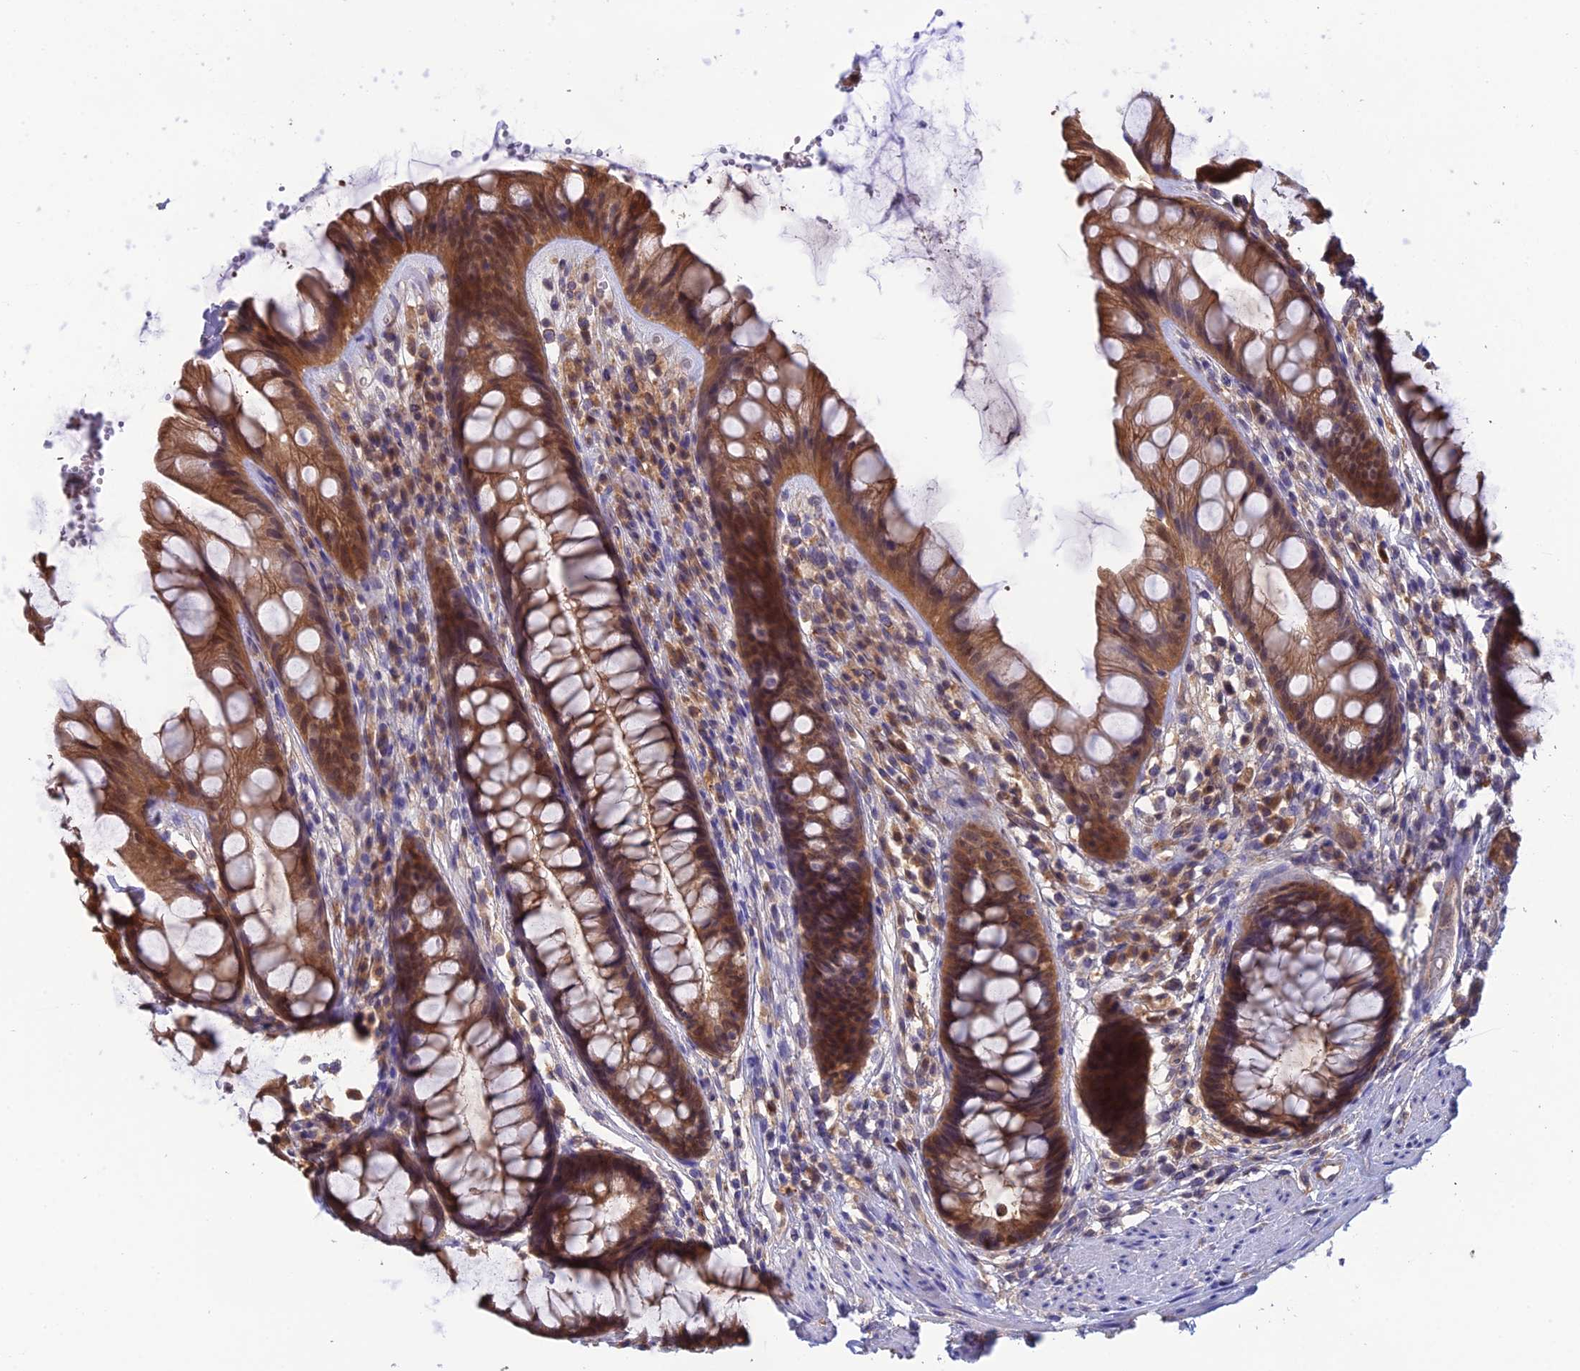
{"staining": {"intensity": "moderate", "quantity": ">75%", "location": "cytoplasmic/membranous,nuclear"}, "tissue": "rectum", "cell_type": "Glandular cells", "image_type": "normal", "snomed": [{"axis": "morphology", "description": "Normal tissue, NOS"}, {"axis": "topography", "description": "Rectum"}], "caption": "DAB (3,3'-diaminobenzidine) immunohistochemical staining of benign human rectum demonstrates moderate cytoplasmic/membranous,nuclear protein positivity in approximately >75% of glandular cells.", "gene": "HINT1", "patient": {"sex": "male", "age": 74}}